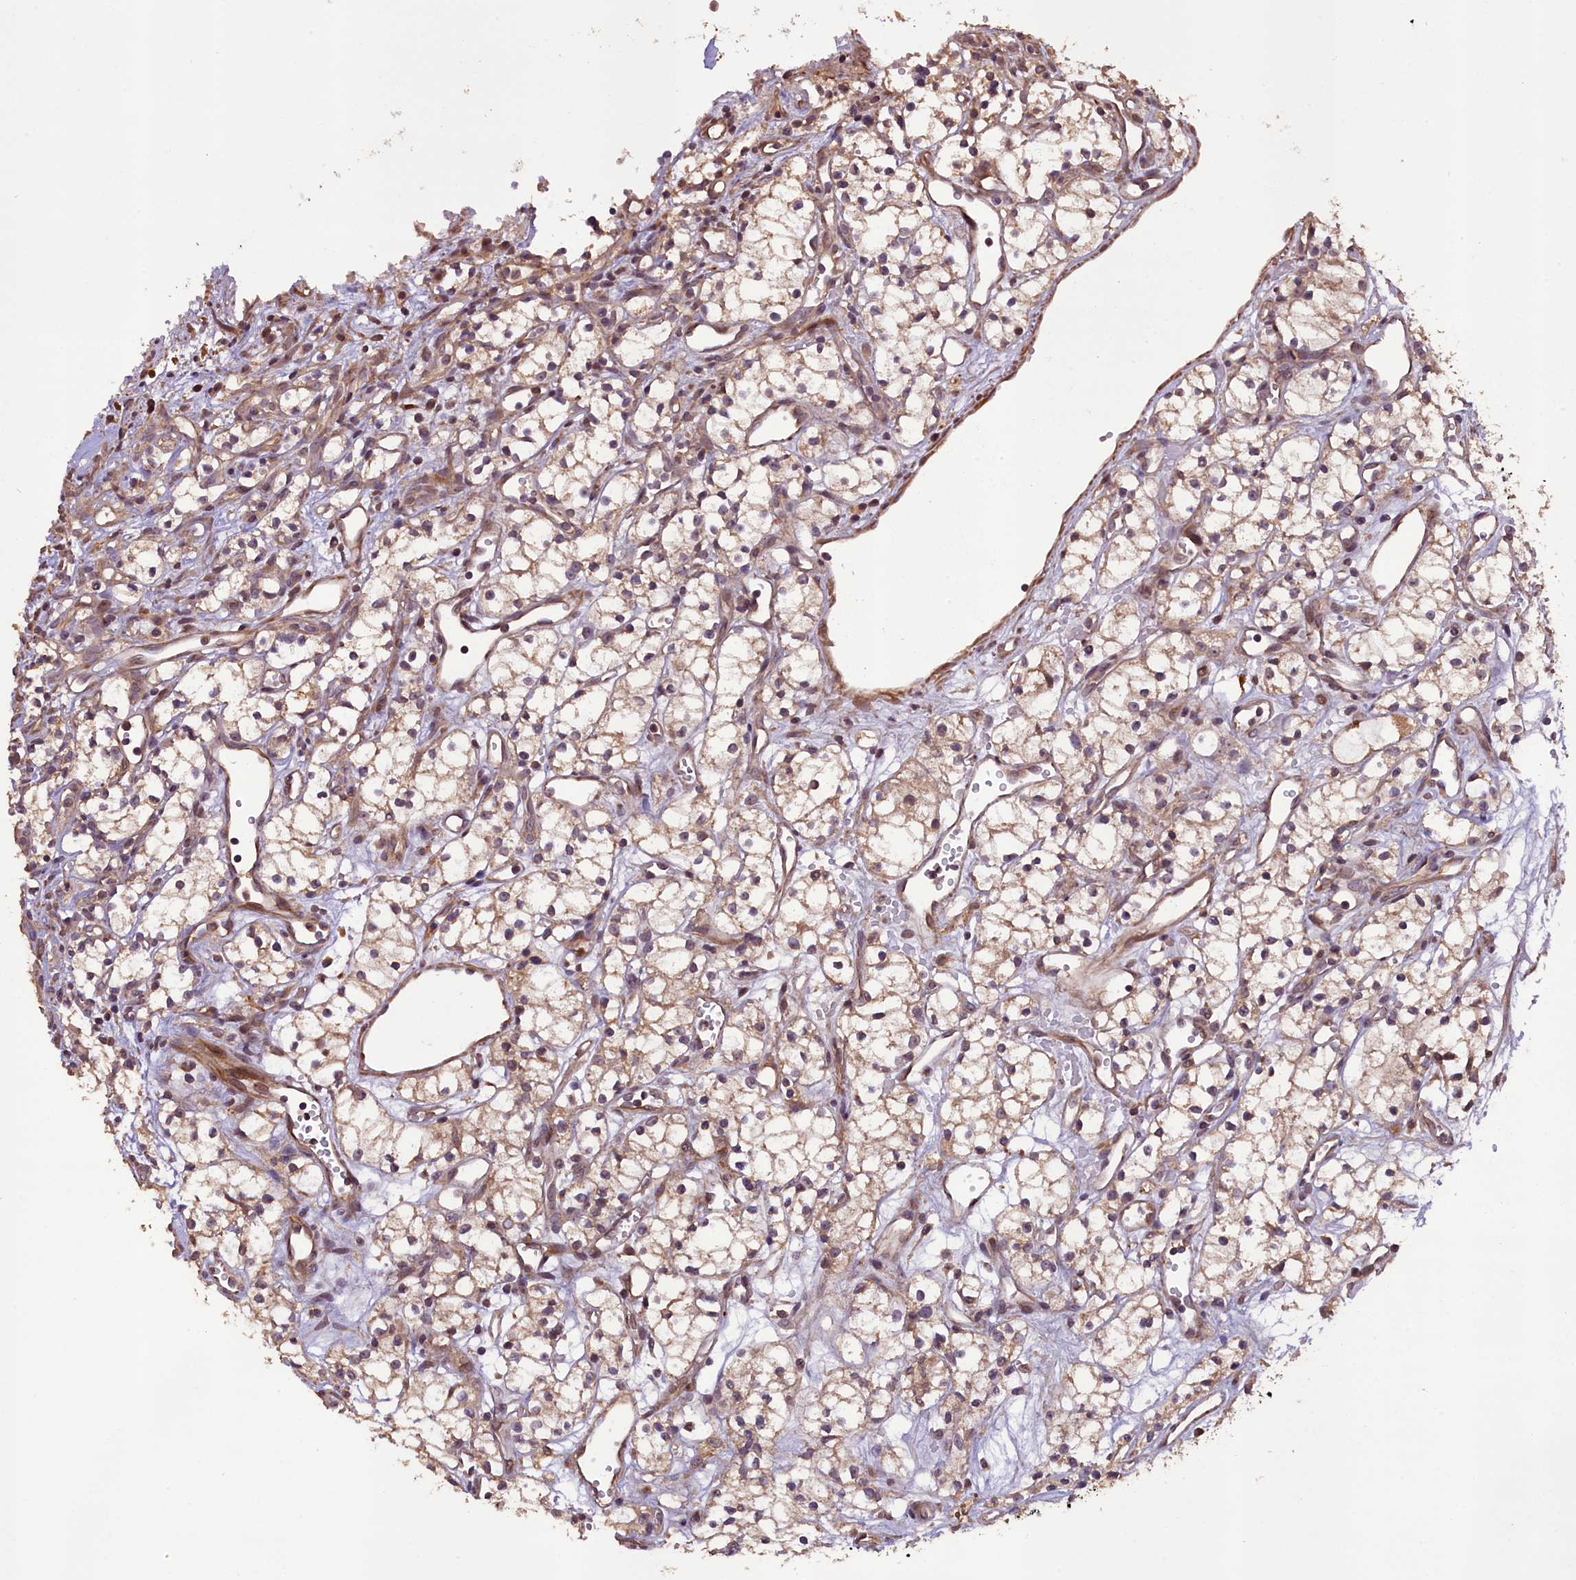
{"staining": {"intensity": "weak", "quantity": ">75%", "location": "cytoplasmic/membranous"}, "tissue": "renal cancer", "cell_type": "Tumor cells", "image_type": "cancer", "snomed": [{"axis": "morphology", "description": "Adenocarcinoma, NOS"}, {"axis": "topography", "description": "Kidney"}], "caption": "Human renal adenocarcinoma stained with a protein marker reveals weak staining in tumor cells.", "gene": "DNAJB9", "patient": {"sex": "male", "age": 59}}